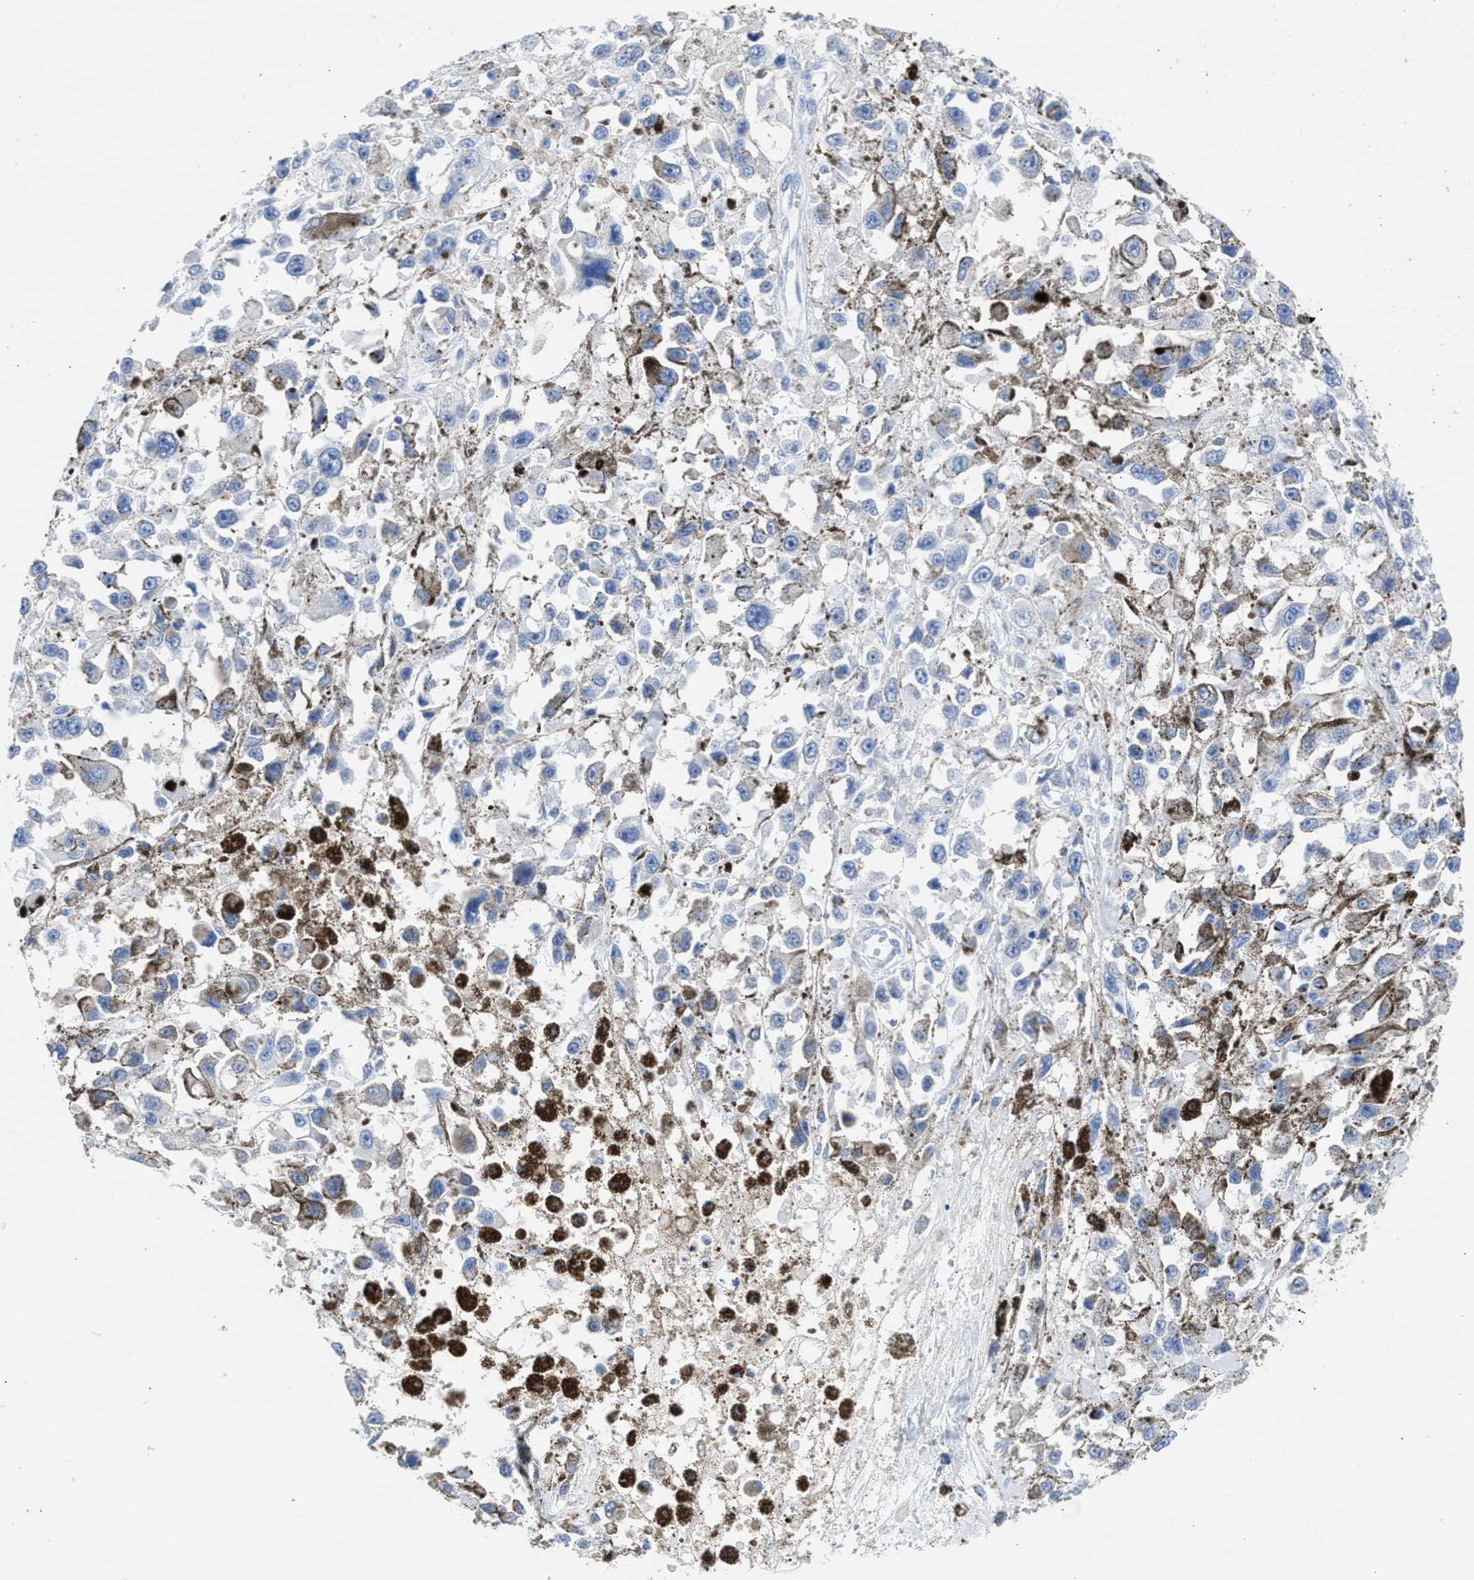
{"staining": {"intensity": "negative", "quantity": "none", "location": "none"}, "tissue": "melanoma", "cell_type": "Tumor cells", "image_type": "cancer", "snomed": [{"axis": "morphology", "description": "Malignant melanoma, Metastatic site"}, {"axis": "topography", "description": "Lymph node"}], "caption": "This is a histopathology image of immunohistochemistry staining of melanoma, which shows no expression in tumor cells.", "gene": "NCAM1", "patient": {"sex": "male", "age": 59}}